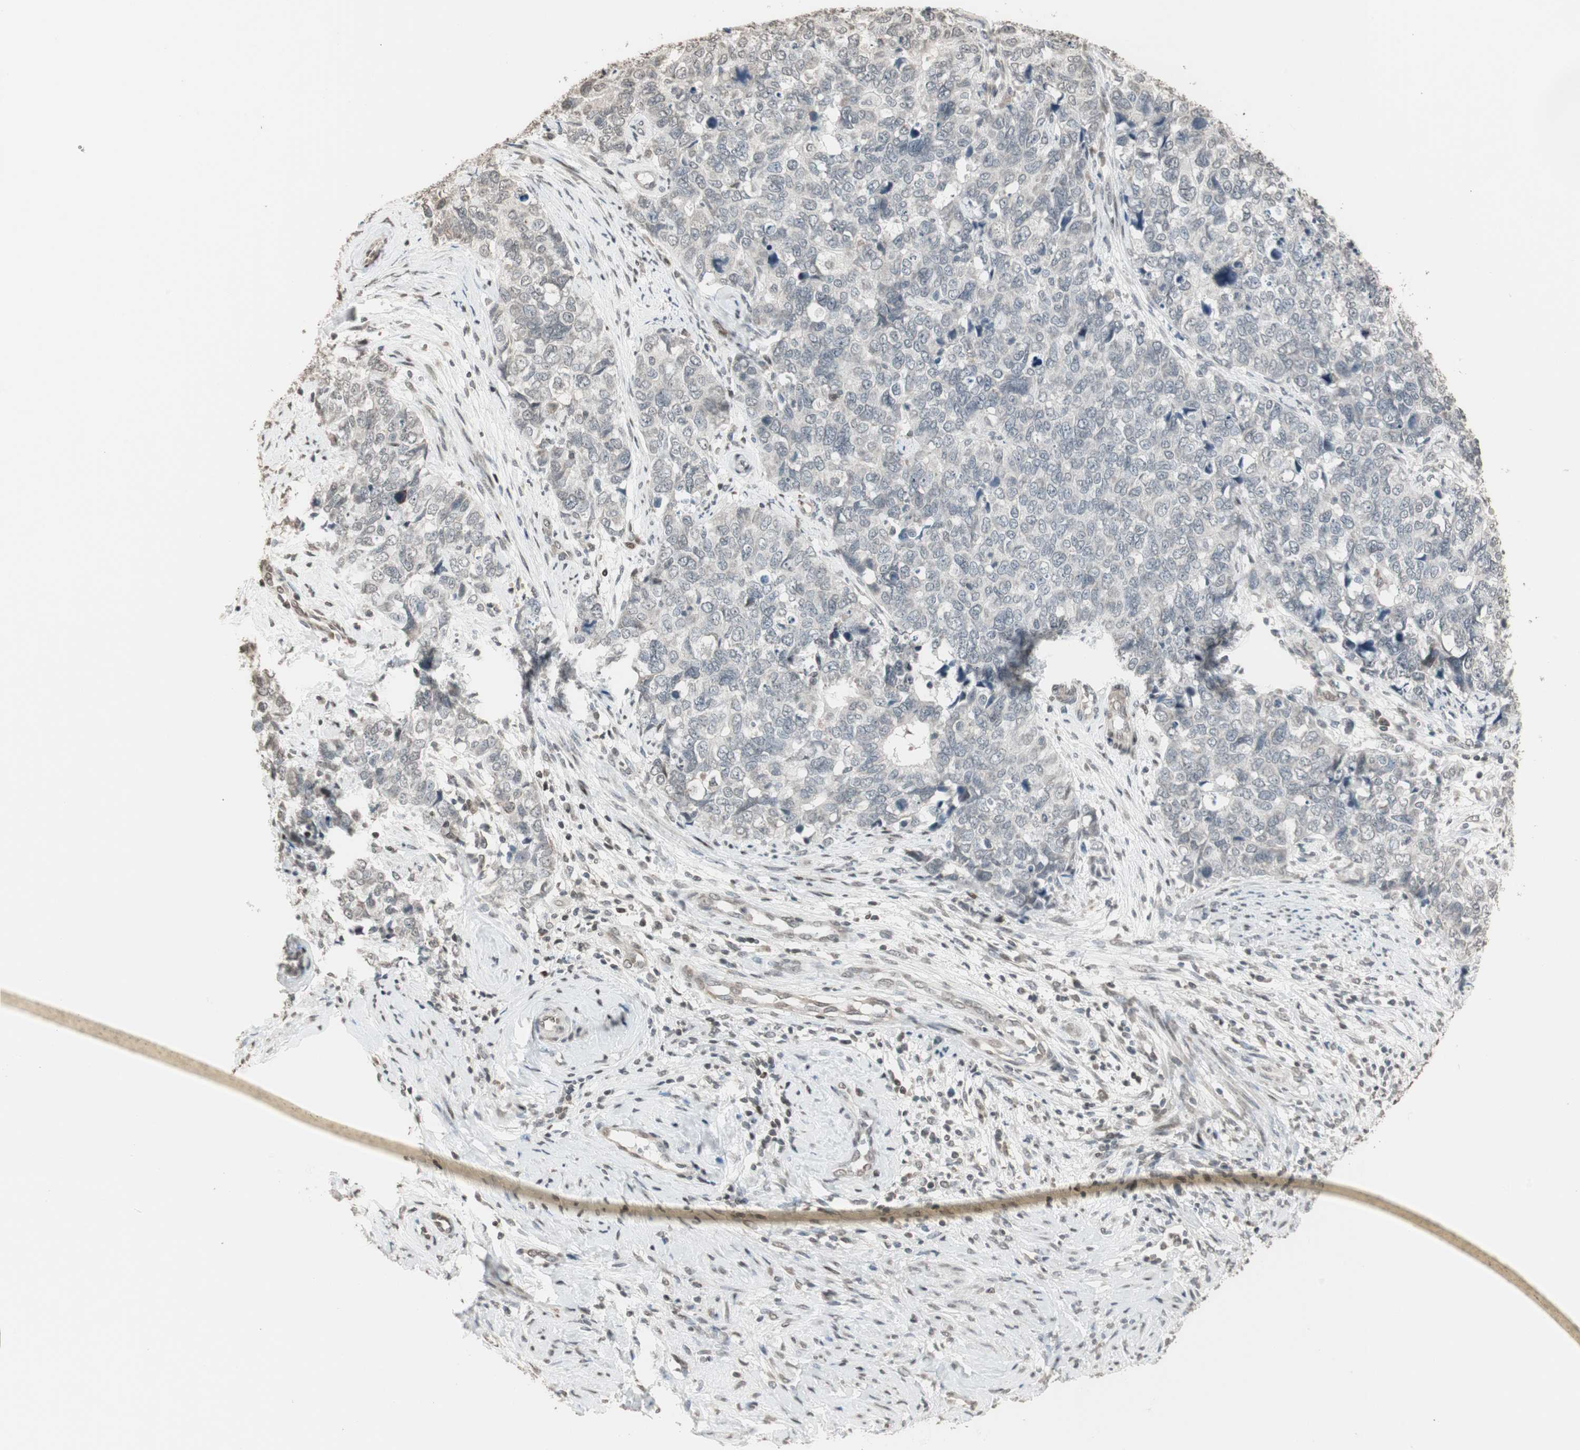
{"staining": {"intensity": "negative", "quantity": "none", "location": "none"}, "tissue": "cervical cancer", "cell_type": "Tumor cells", "image_type": "cancer", "snomed": [{"axis": "morphology", "description": "Squamous cell carcinoma, NOS"}, {"axis": "topography", "description": "Cervix"}], "caption": "This micrograph is of cervical cancer stained with immunohistochemistry (IHC) to label a protein in brown with the nuclei are counter-stained blue. There is no positivity in tumor cells. (Brightfield microscopy of DAB (3,3'-diaminobenzidine) immunohistochemistry at high magnification).", "gene": "CBLC", "patient": {"sex": "female", "age": 63}}